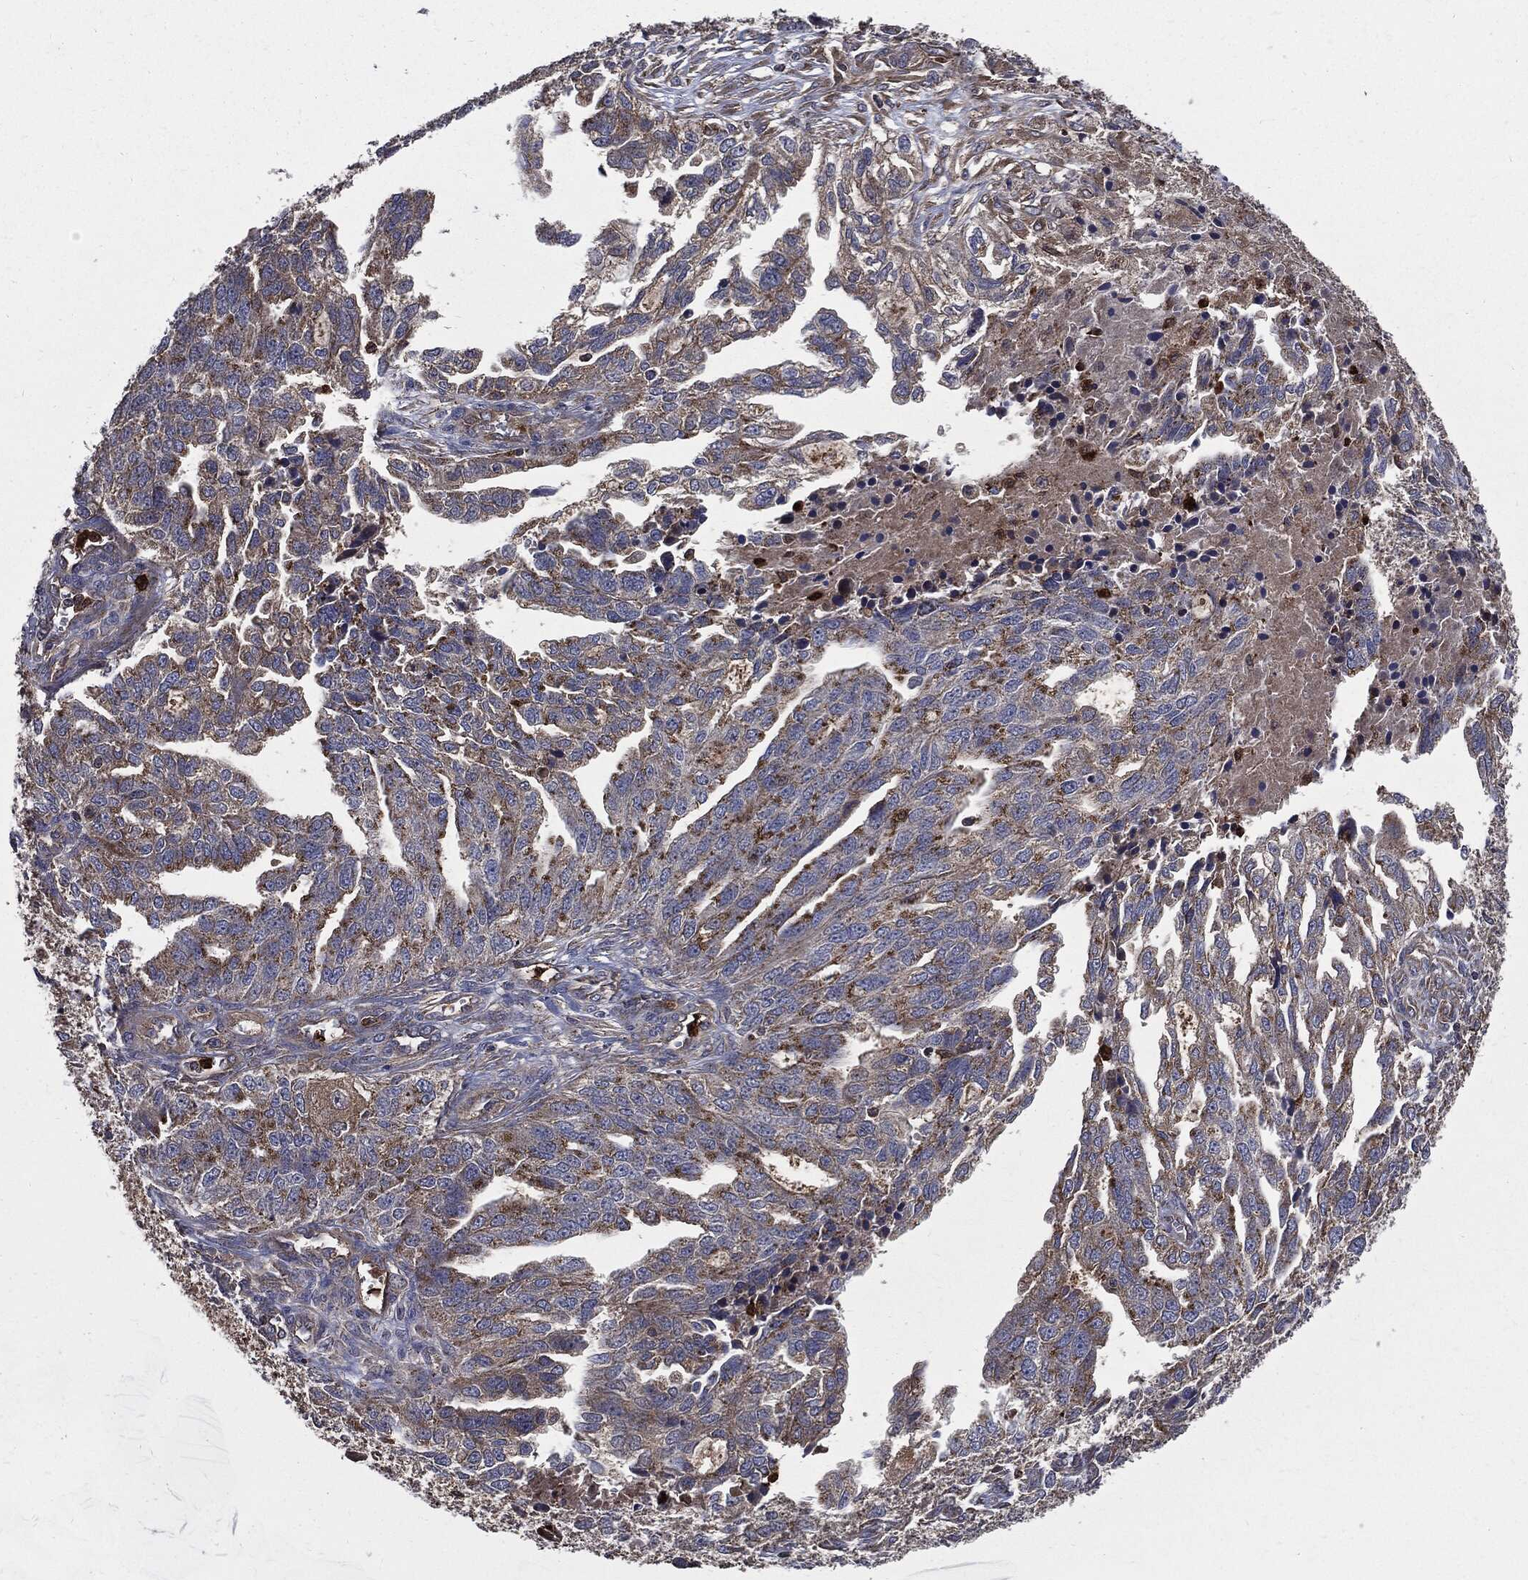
{"staining": {"intensity": "moderate", "quantity": "25%-75%", "location": "cytoplasmic/membranous"}, "tissue": "ovarian cancer", "cell_type": "Tumor cells", "image_type": "cancer", "snomed": [{"axis": "morphology", "description": "Cystadenocarcinoma, serous, NOS"}, {"axis": "topography", "description": "Ovary"}], "caption": "Immunohistochemistry (IHC) histopathology image of human ovarian serous cystadenocarcinoma stained for a protein (brown), which demonstrates medium levels of moderate cytoplasmic/membranous expression in about 25%-75% of tumor cells.", "gene": "PDCD6IP", "patient": {"sex": "female", "age": 54}}